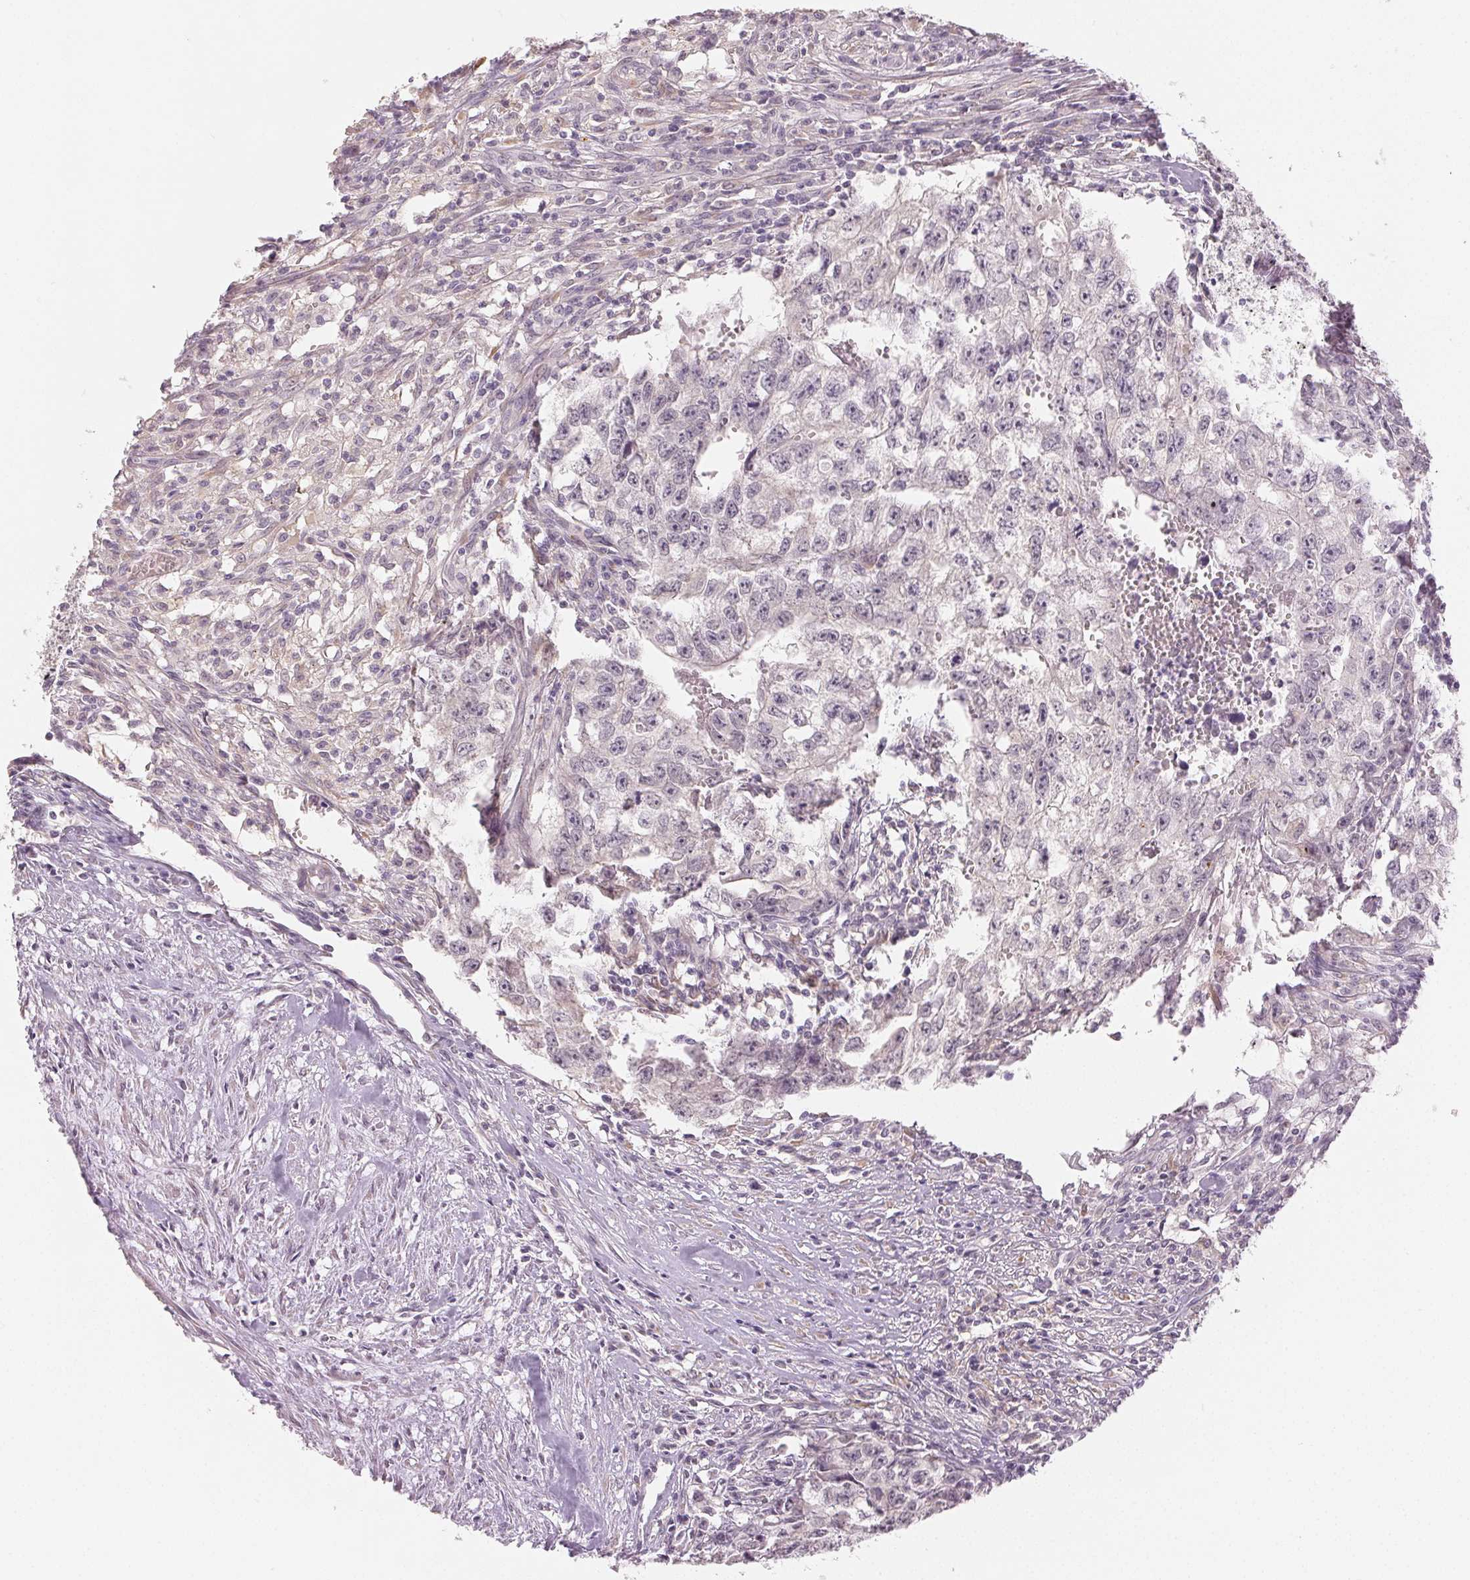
{"staining": {"intensity": "negative", "quantity": "none", "location": "none"}, "tissue": "testis cancer", "cell_type": "Tumor cells", "image_type": "cancer", "snomed": [{"axis": "morphology", "description": "Carcinoma, Embryonal, NOS"}, {"axis": "morphology", "description": "Teratoma, malignant, NOS"}, {"axis": "topography", "description": "Testis"}], "caption": "Protein analysis of teratoma (malignant) (testis) exhibits no significant positivity in tumor cells.", "gene": "MAP1LC3A", "patient": {"sex": "male", "age": 24}}